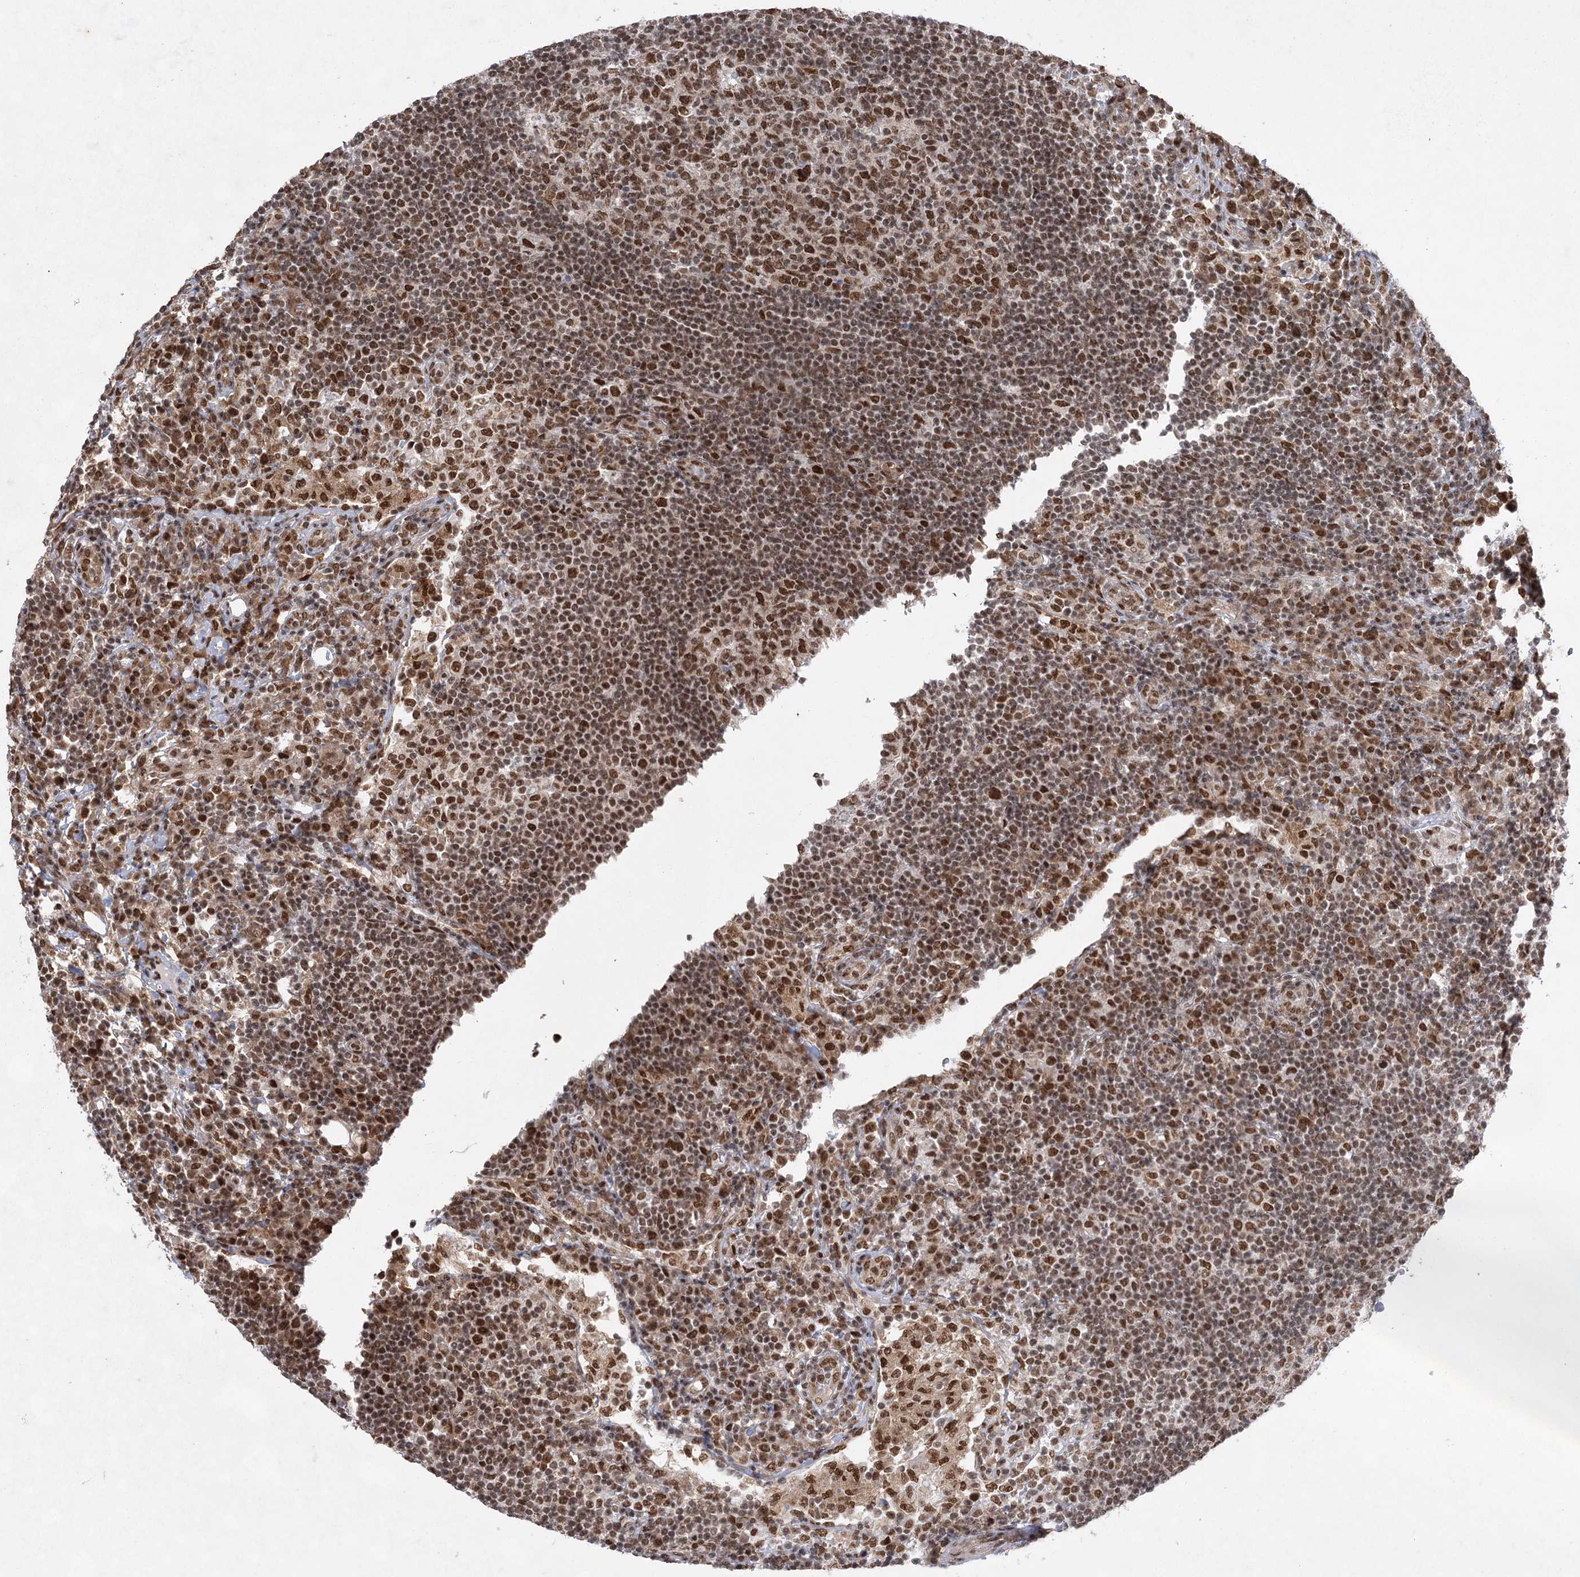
{"staining": {"intensity": "moderate", "quantity": ">75%", "location": "nuclear"}, "tissue": "lymph node", "cell_type": "Germinal center cells", "image_type": "normal", "snomed": [{"axis": "morphology", "description": "Normal tissue, NOS"}, {"axis": "topography", "description": "Lymph node"}], "caption": "An IHC image of unremarkable tissue is shown. Protein staining in brown shows moderate nuclear positivity in lymph node within germinal center cells. The staining was performed using DAB (3,3'-diaminobenzidine) to visualize the protein expression in brown, while the nuclei were stained in blue with hematoxylin (Magnification: 20x).", "gene": "ZCCHC8", "patient": {"sex": "female", "age": 53}}